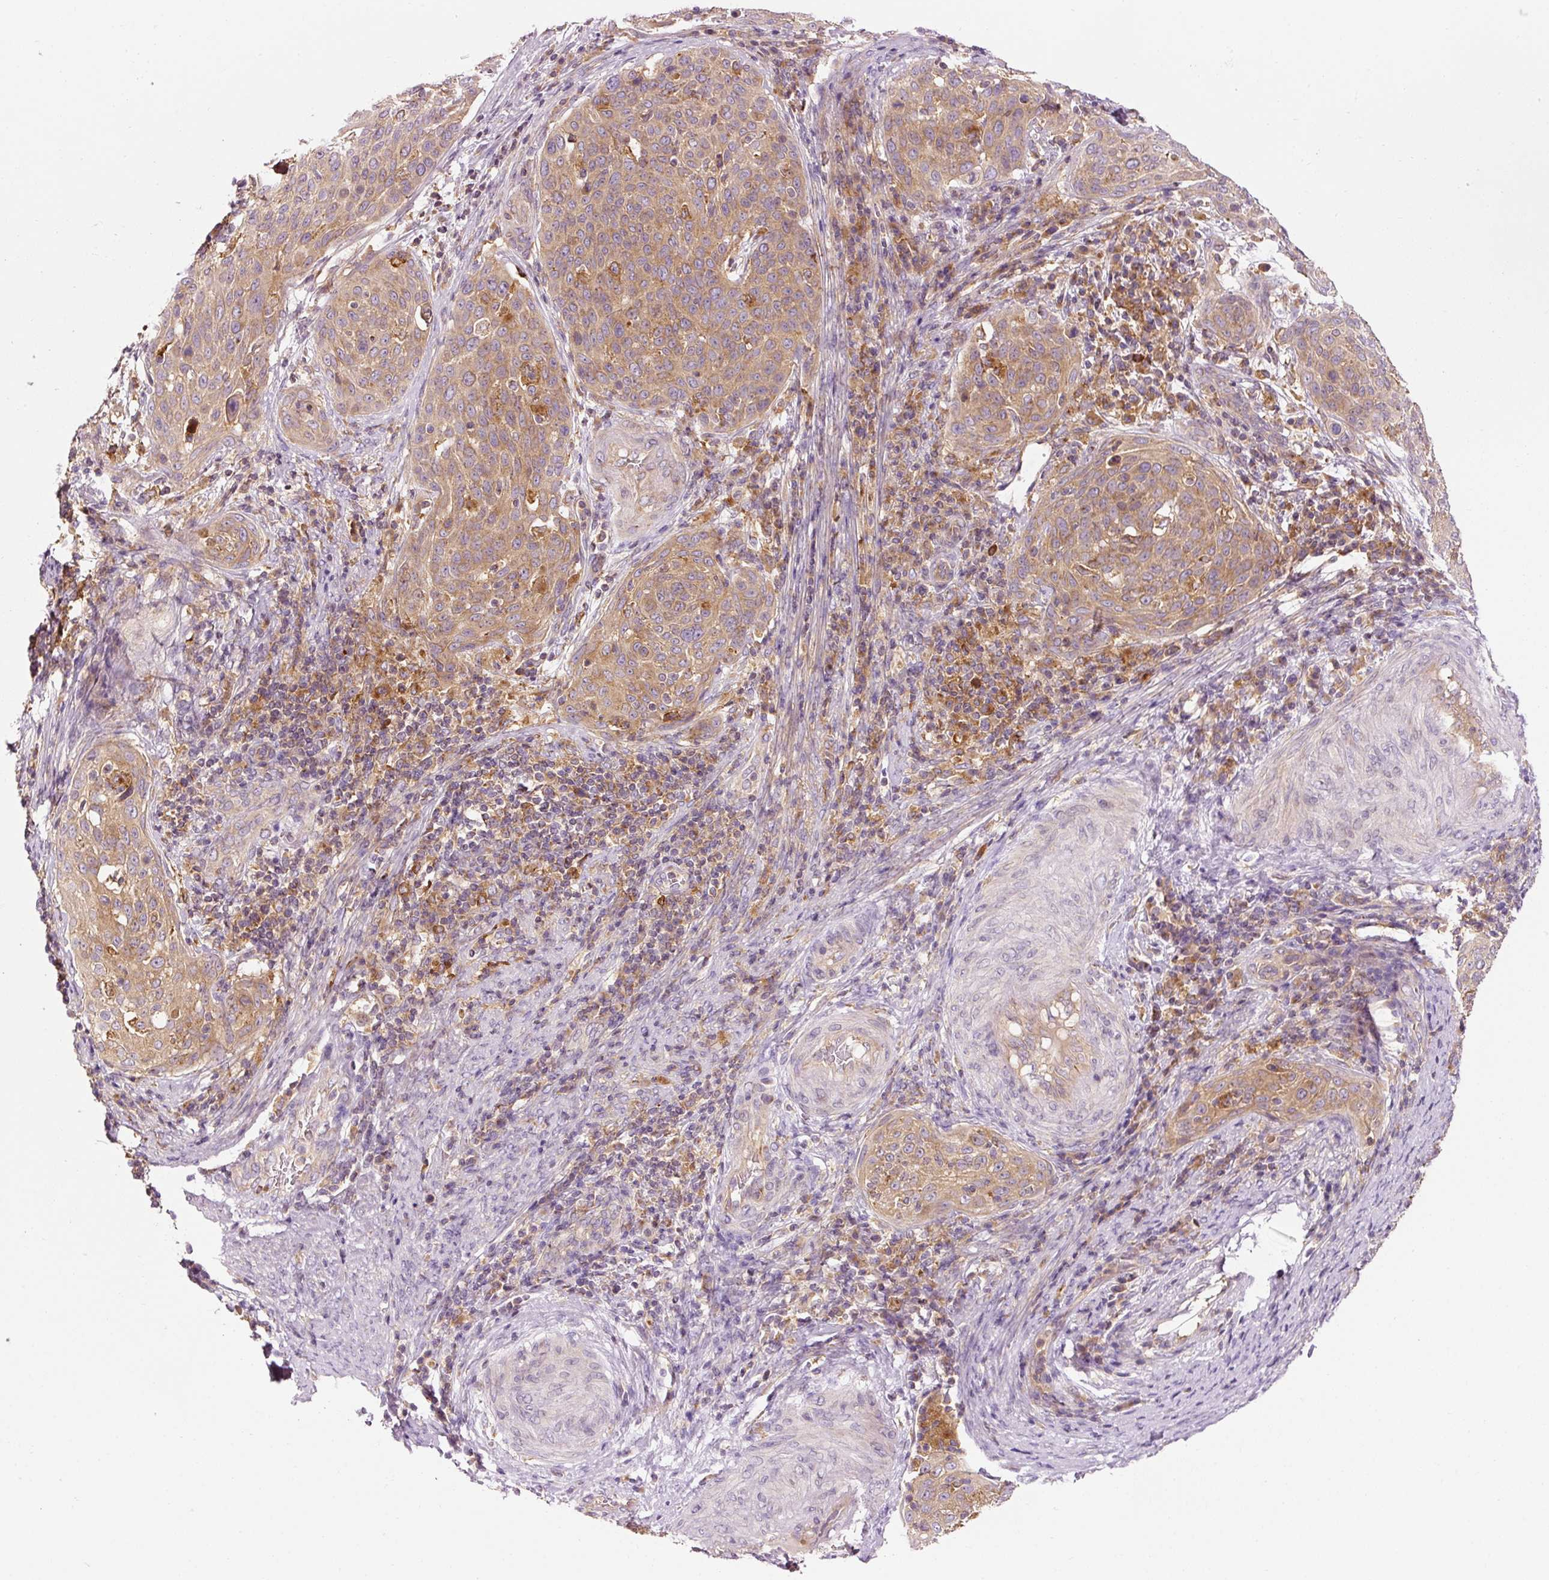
{"staining": {"intensity": "moderate", "quantity": ">75%", "location": "cytoplasmic/membranous"}, "tissue": "cervical cancer", "cell_type": "Tumor cells", "image_type": "cancer", "snomed": [{"axis": "morphology", "description": "Squamous cell carcinoma, NOS"}, {"axis": "topography", "description": "Cervix"}], "caption": "Human squamous cell carcinoma (cervical) stained with a brown dye reveals moderate cytoplasmic/membranous positive expression in approximately >75% of tumor cells.", "gene": "NAPA", "patient": {"sex": "female", "age": 31}}